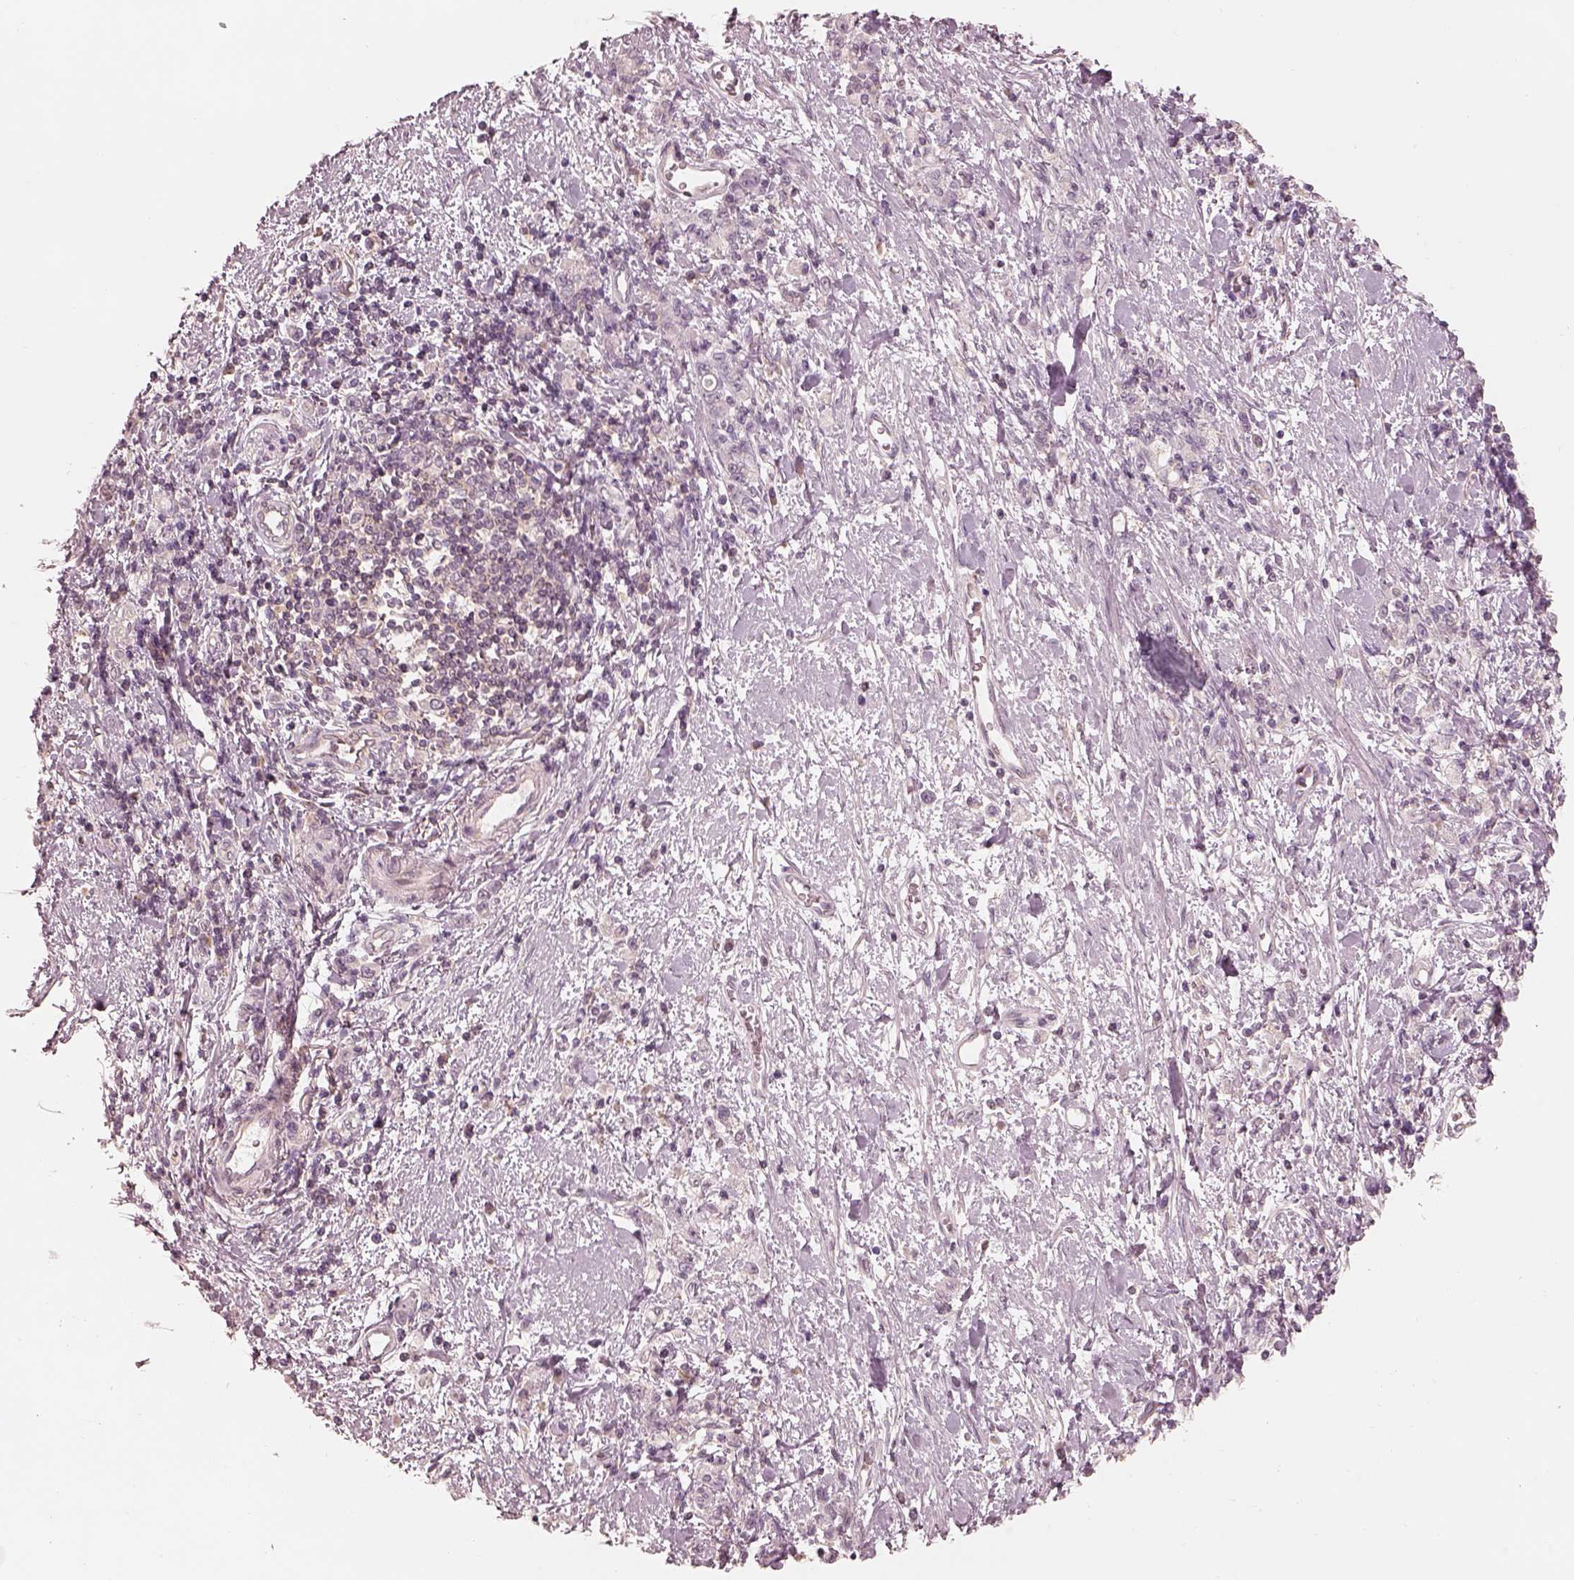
{"staining": {"intensity": "negative", "quantity": "none", "location": "none"}, "tissue": "stomach cancer", "cell_type": "Tumor cells", "image_type": "cancer", "snomed": [{"axis": "morphology", "description": "Adenocarcinoma, NOS"}, {"axis": "topography", "description": "Stomach"}], "caption": "The IHC micrograph has no significant expression in tumor cells of stomach cancer tissue. (Stains: DAB (3,3'-diaminobenzidine) IHC with hematoxylin counter stain, Microscopy: brightfield microscopy at high magnification).", "gene": "PRKACG", "patient": {"sex": "male", "age": 77}}